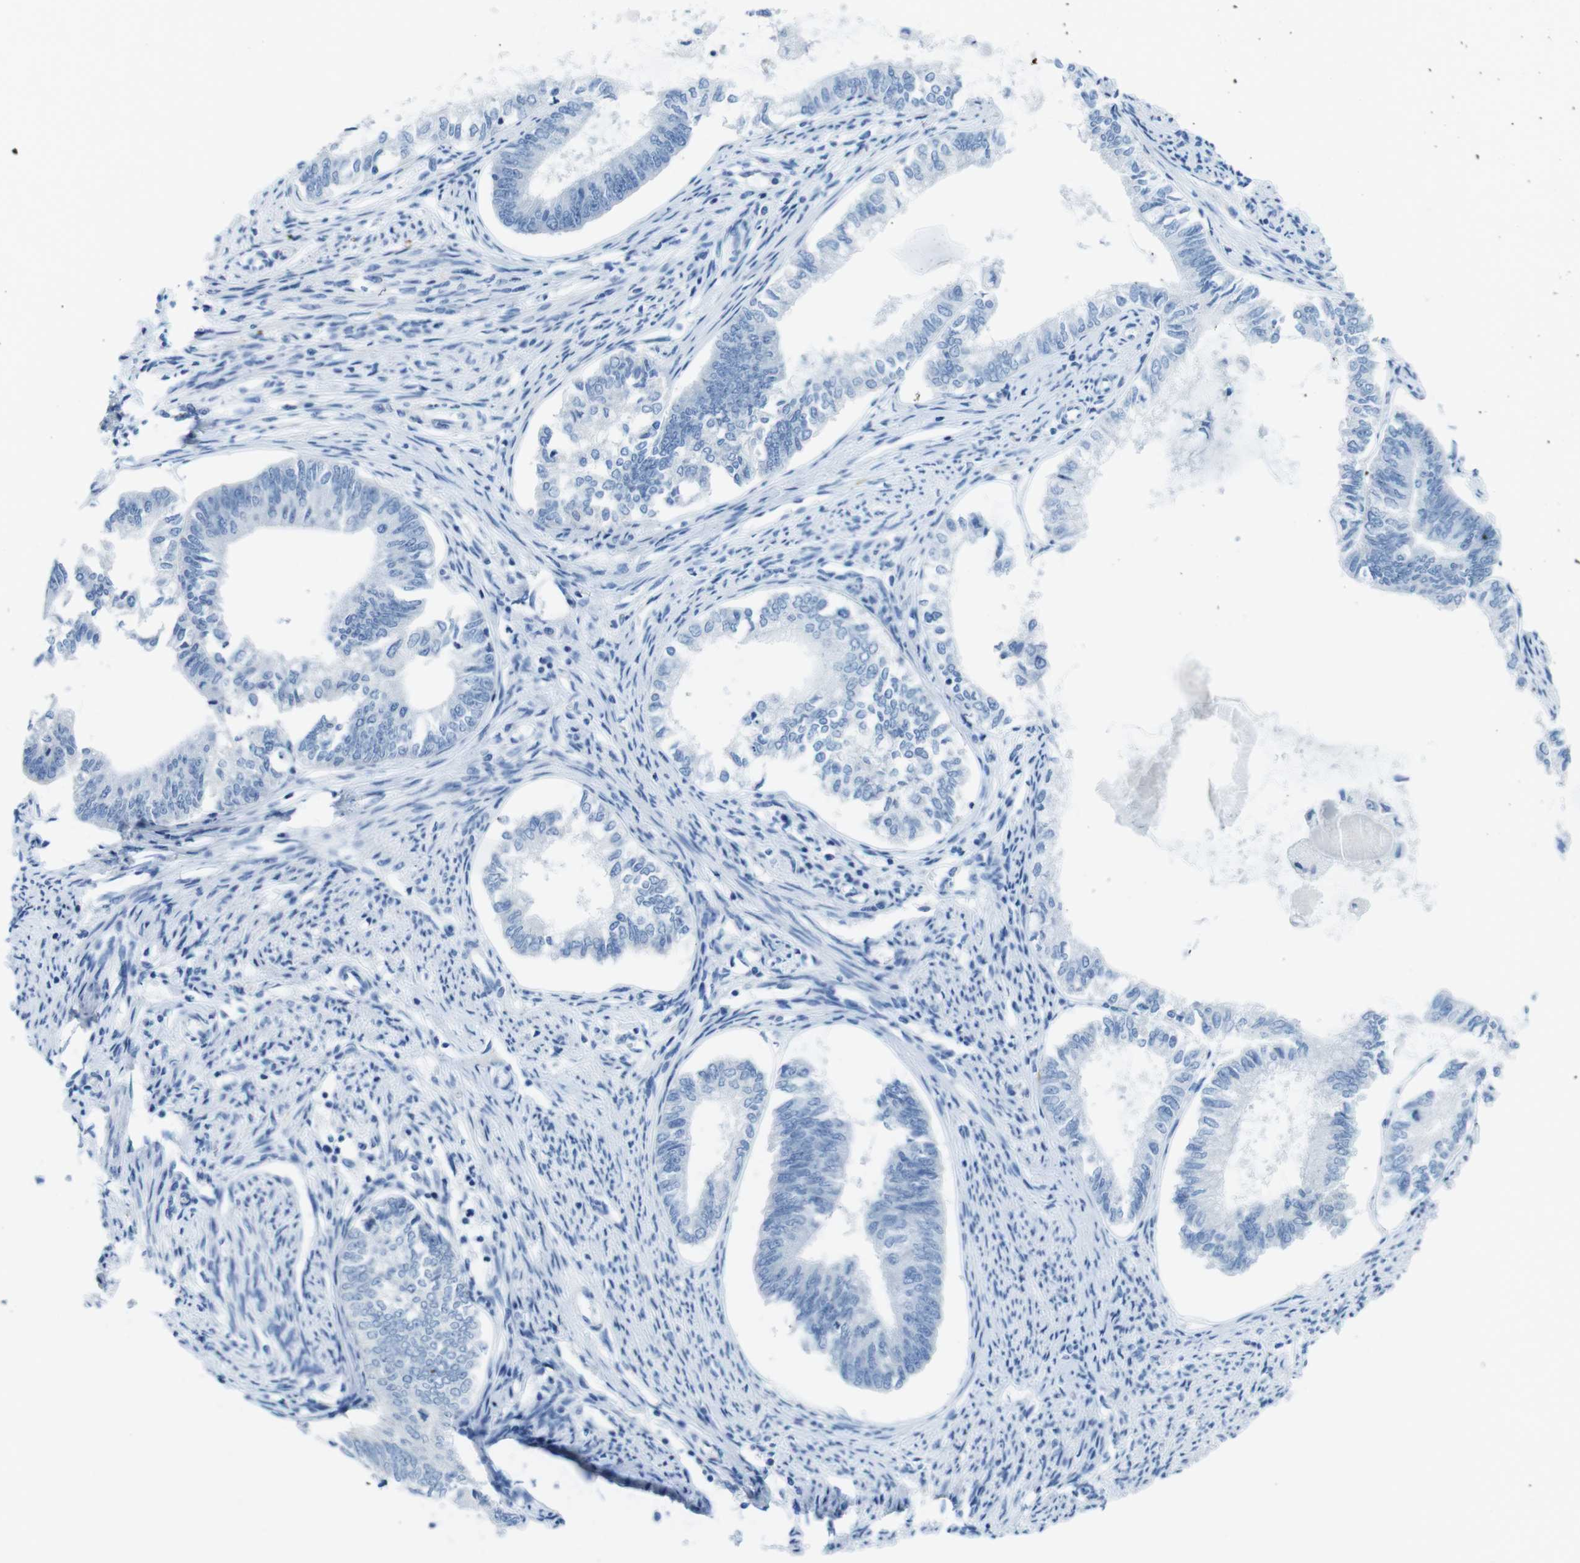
{"staining": {"intensity": "negative", "quantity": "none", "location": "none"}, "tissue": "endometrial cancer", "cell_type": "Tumor cells", "image_type": "cancer", "snomed": [{"axis": "morphology", "description": "Adenocarcinoma, NOS"}, {"axis": "topography", "description": "Endometrium"}], "caption": "Tumor cells are negative for brown protein staining in endometrial adenocarcinoma.", "gene": "GAP43", "patient": {"sex": "female", "age": 86}}